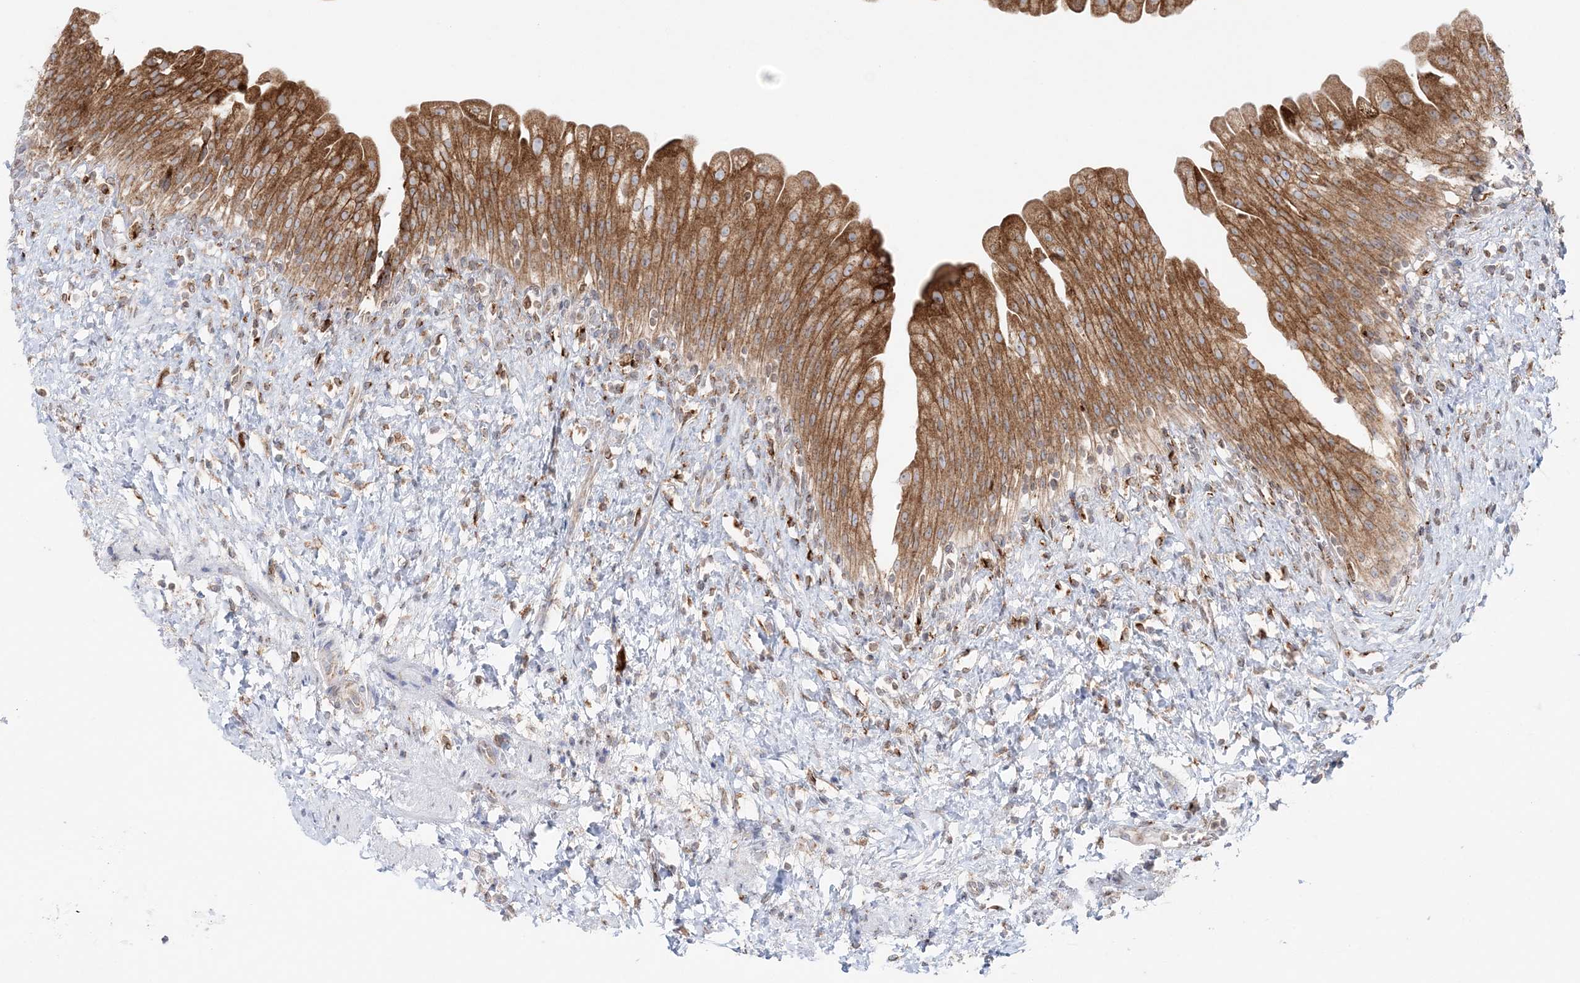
{"staining": {"intensity": "moderate", "quantity": ">75%", "location": "cytoplasmic/membranous"}, "tissue": "urinary bladder", "cell_type": "Urothelial cells", "image_type": "normal", "snomed": [{"axis": "morphology", "description": "Normal tissue, NOS"}, {"axis": "topography", "description": "Urinary bladder"}], "caption": "This micrograph reveals immunohistochemistry staining of unremarkable human urinary bladder, with medium moderate cytoplasmic/membranous positivity in approximately >75% of urothelial cells.", "gene": "TMED10", "patient": {"sex": "female", "age": 27}}